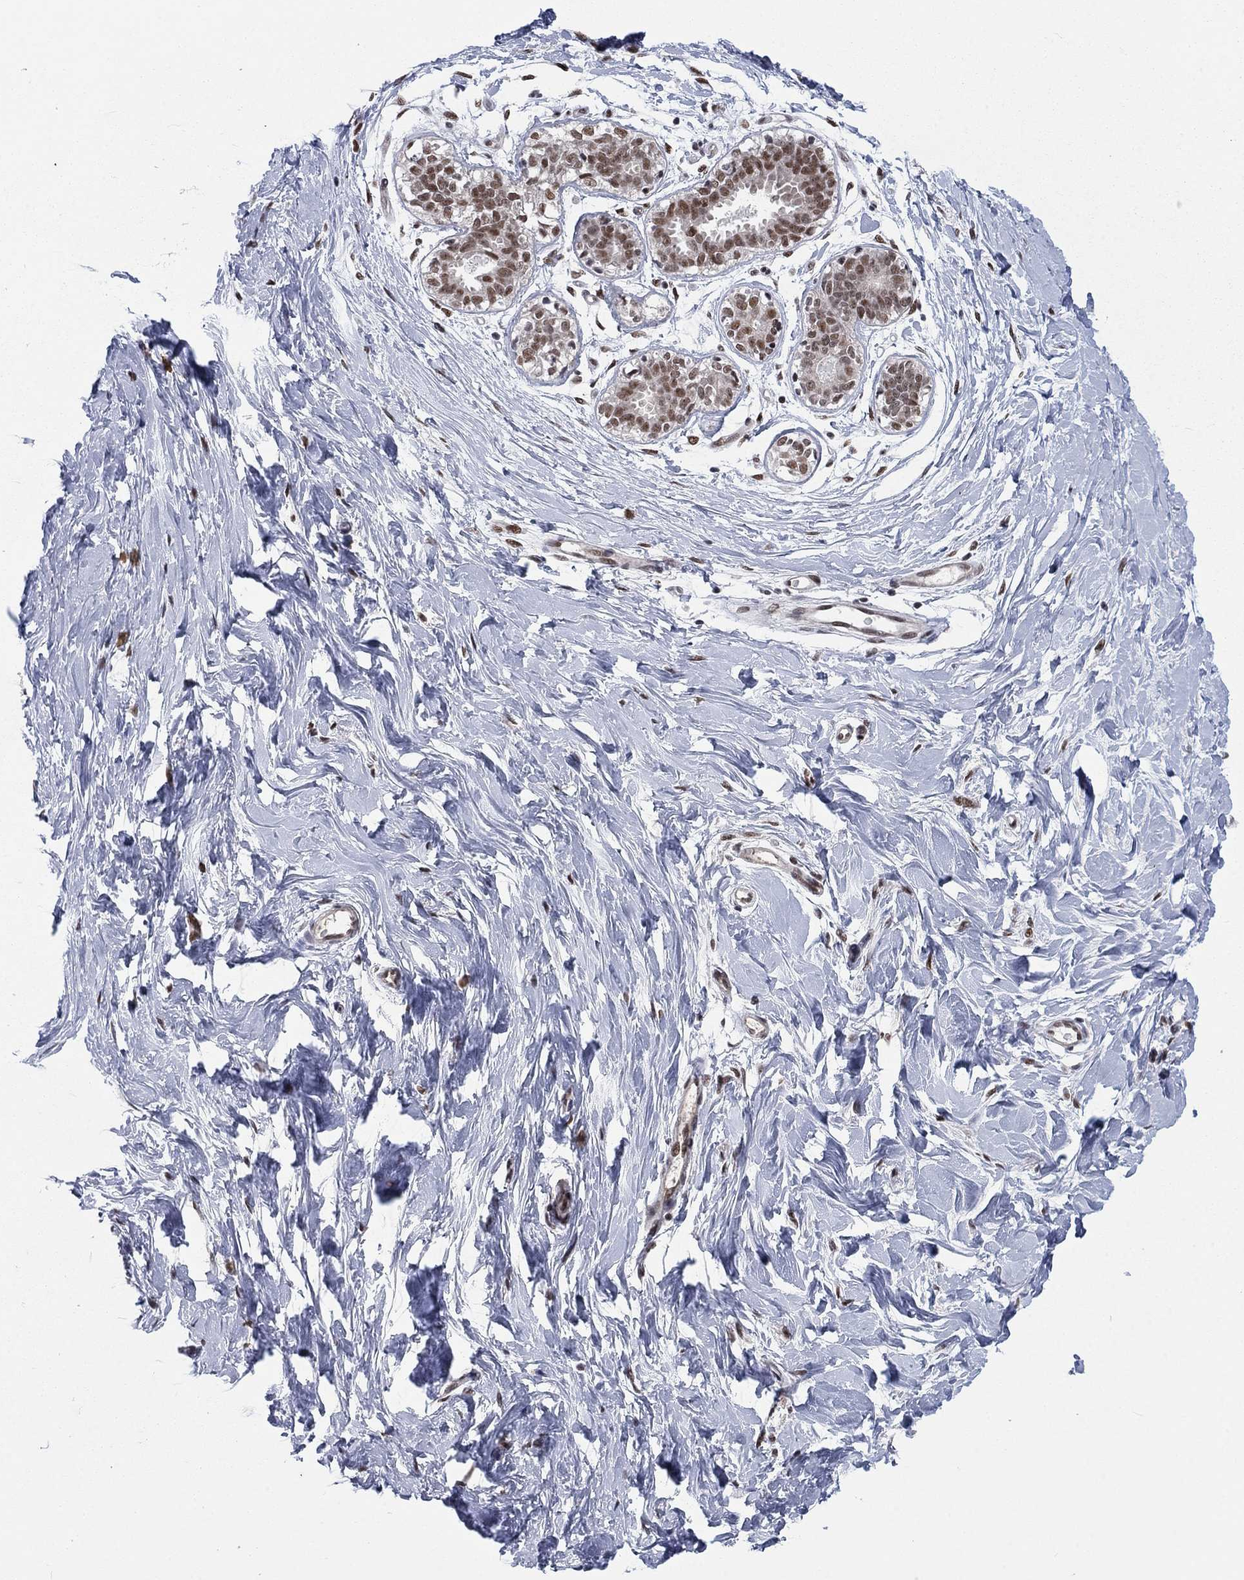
{"staining": {"intensity": "negative", "quantity": "none", "location": "none"}, "tissue": "breast", "cell_type": "Adipocytes", "image_type": "normal", "snomed": [{"axis": "morphology", "description": "Normal tissue, NOS"}, {"axis": "topography", "description": "Breast"}], "caption": "Immunohistochemistry histopathology image of normal breast stained for a protein (brown), which reveals no expression in adipocytes. (DAB (3,3'-diaminobenzidine) immunohistochemistry (IHC), high magnification).", "gene": "FYTTD1", "patient": {"sex": "female", "age": 37}}